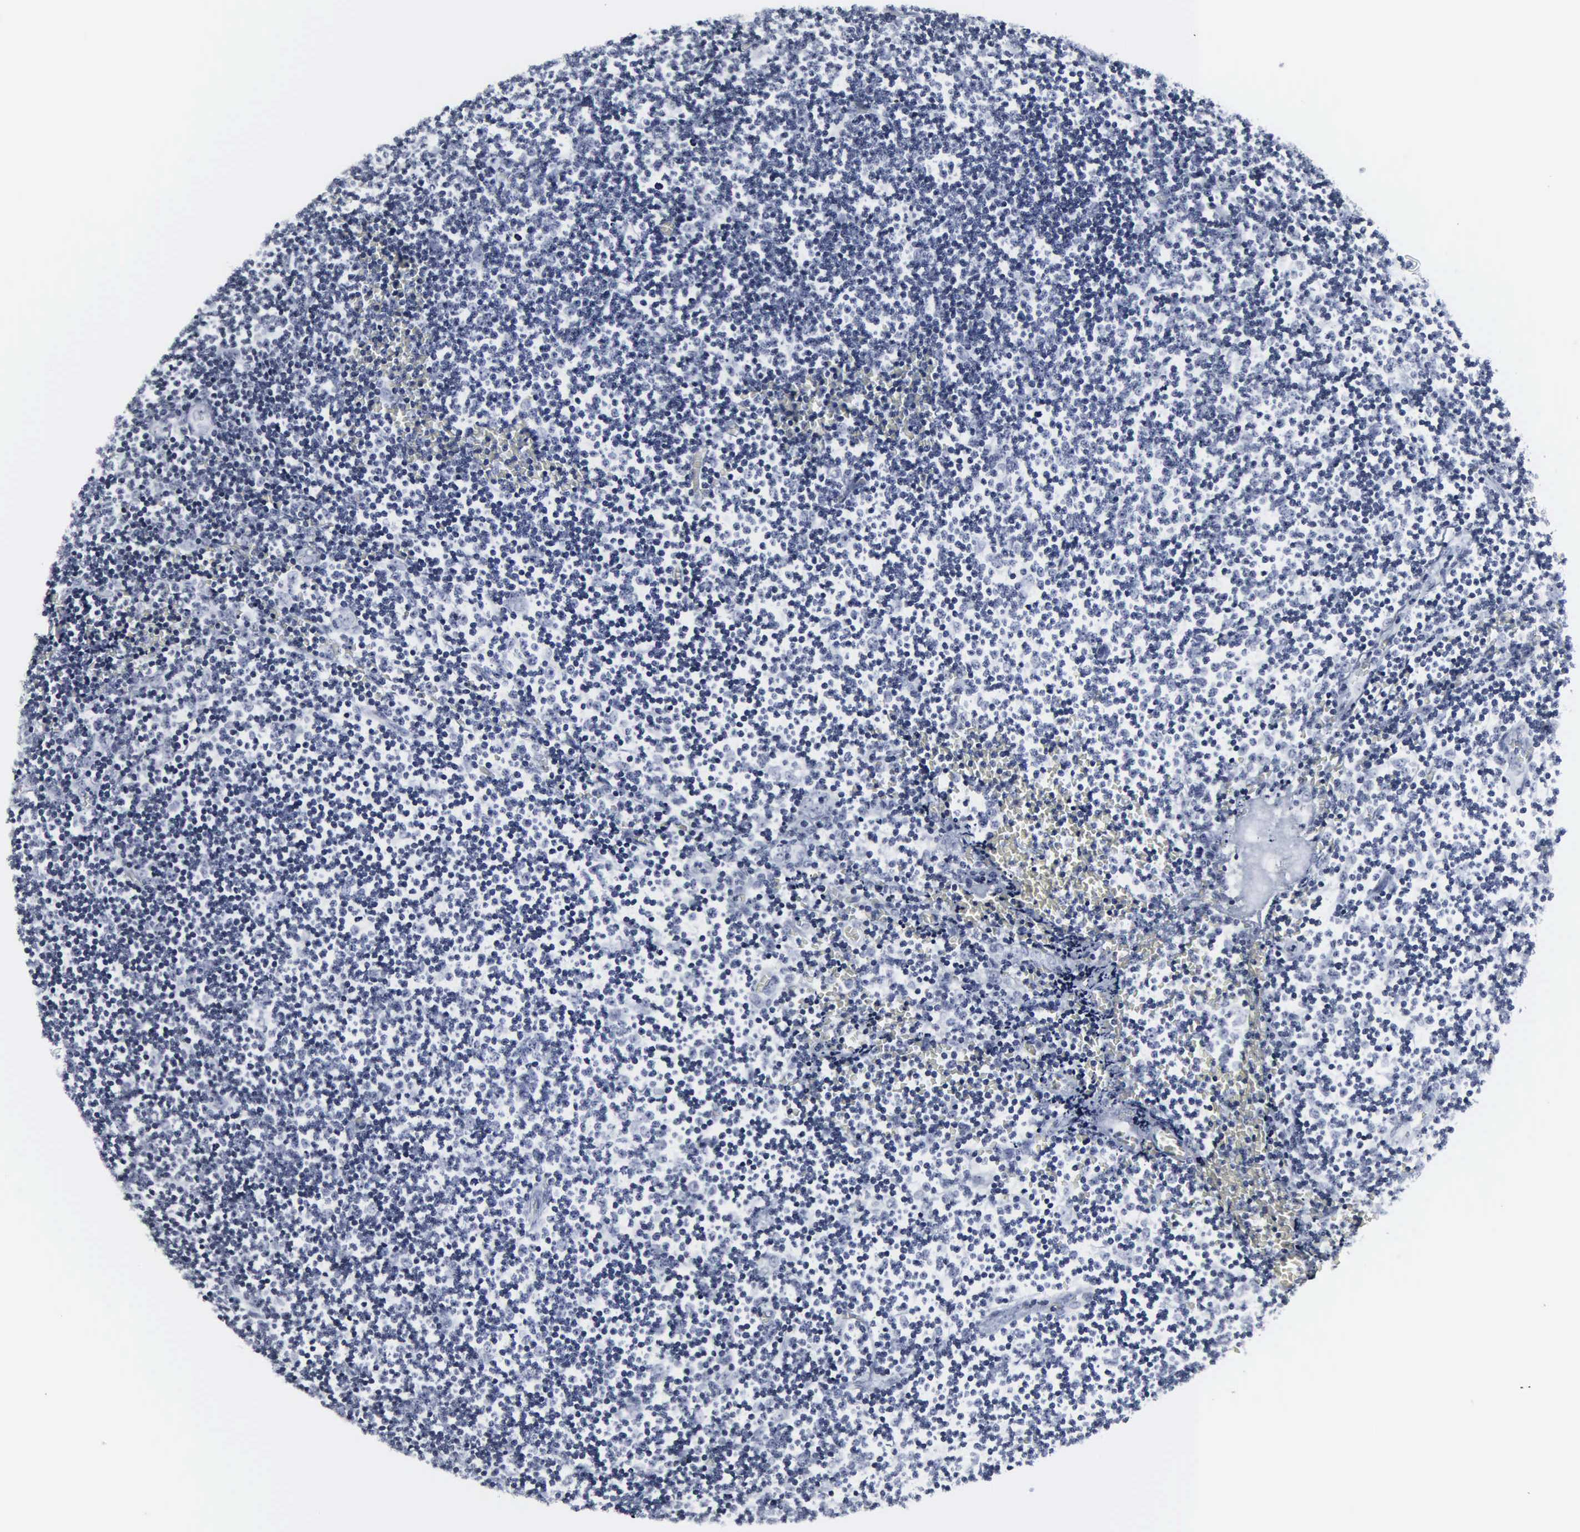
{"staining": {"intensity": "negative", "quantity": "none", "location": "none"}, "tissue": "lymphoma", "cell_type": "Tumor cells", "image_type": "cancer", "snomed": [{"axis": "morphology", "description": "Malignant lymphoma, non-Hodgkin's type, Low grade"}, {"axis": "topography", "description": "Lymph node"}], "caption": "Tumor cells show no significant staining in lymphoma.", "gene": "DGCR2", "patient": {"sex": "male", "age": 49}}